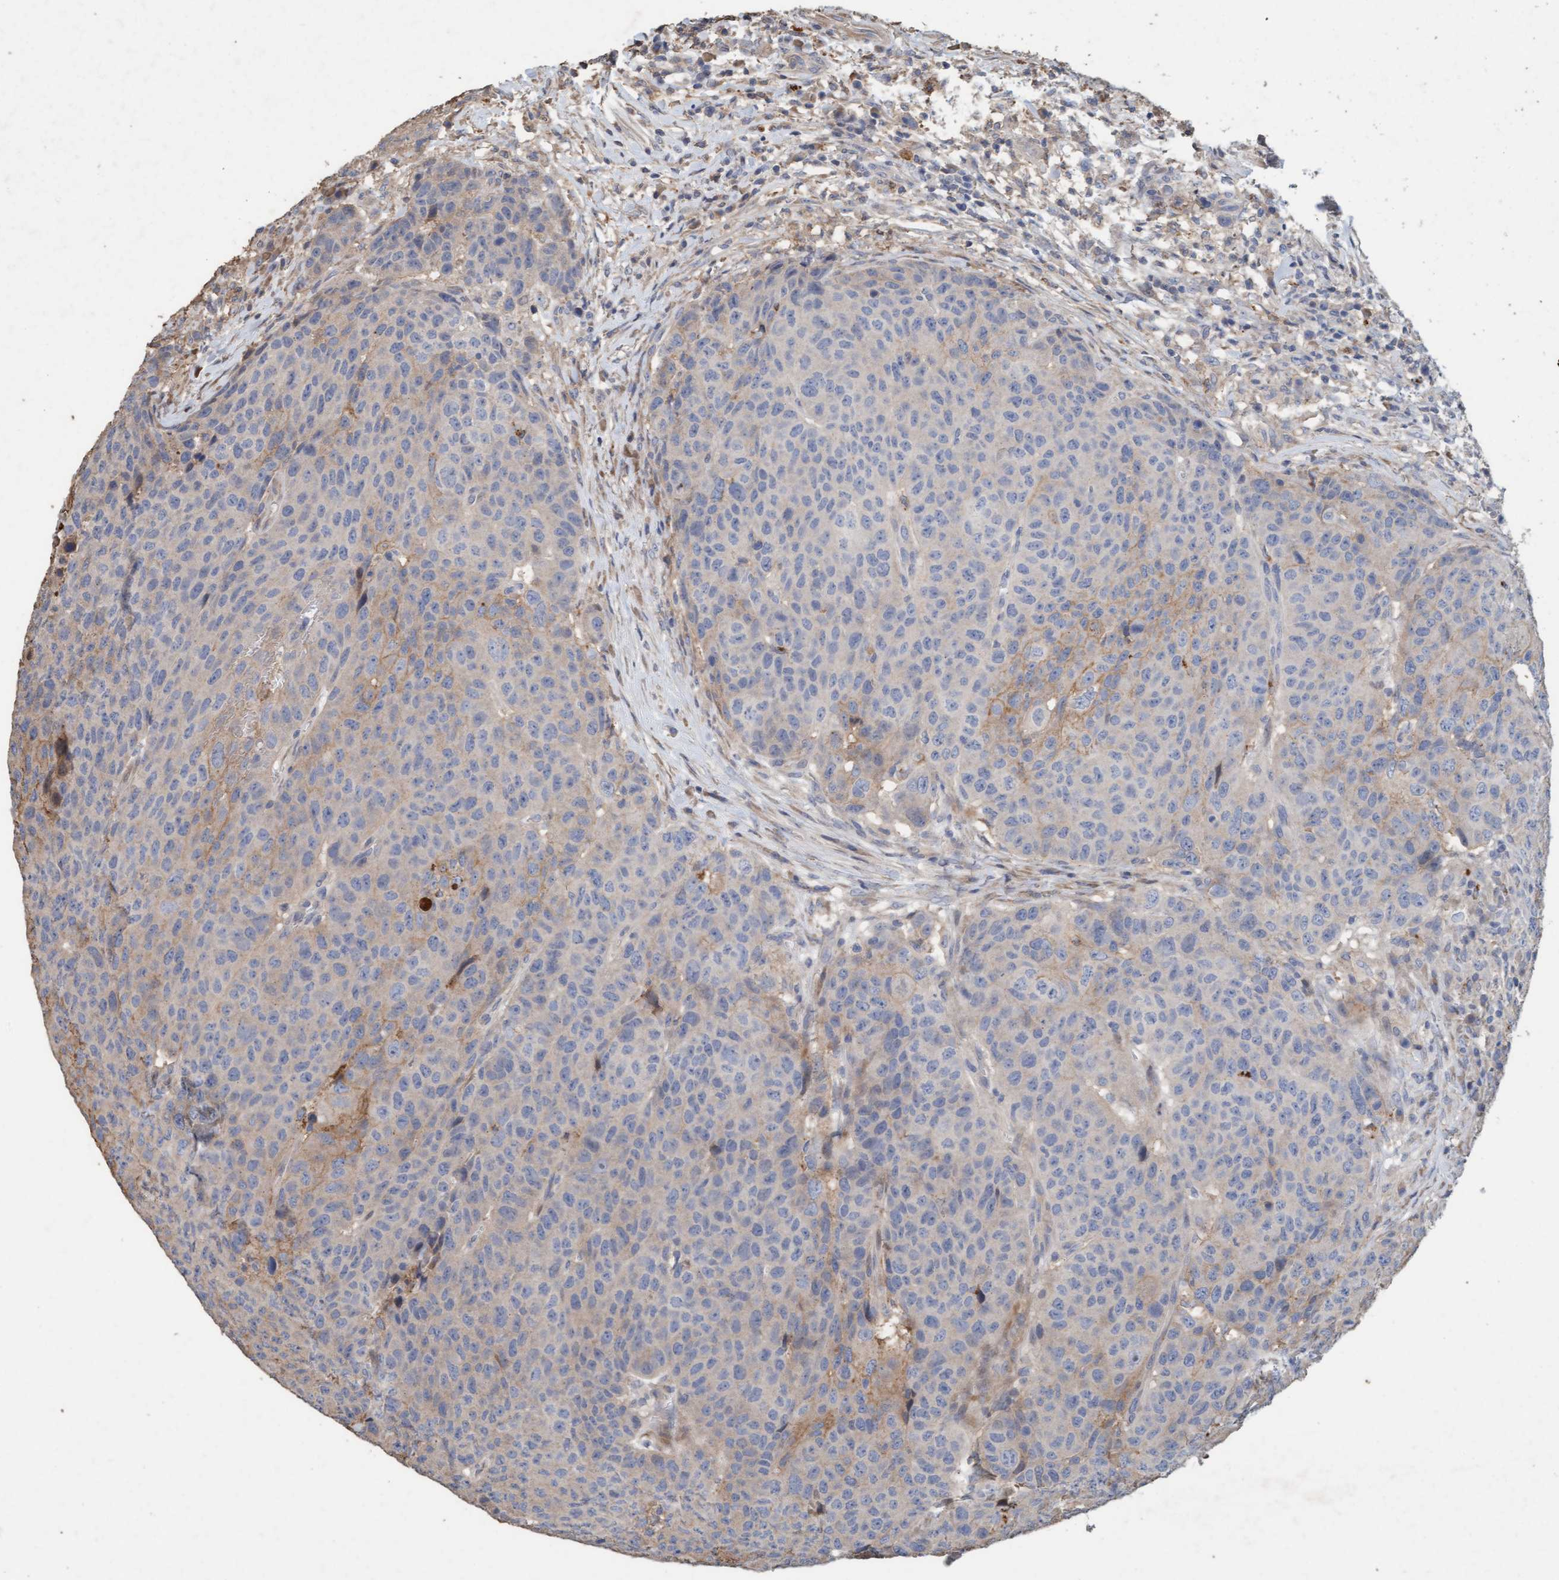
{"staining": {"intensity": "negative", "quantity": "none", "location": "none"}, "tissue": "head and neck cancer", "cell_type": "Tumor cells", "image_type": "cancer", "snomed": [{"axis": "morphology", "description": "Squamous cell carcinoma, NOS"}, {"axis": "topography", "description": "Head-Neck"}], "caption": "This is an immunohistochemistry image of head and neck squamous cell carcinoma. There is no positivity in tumor cells.", "gene": "LONRF1", "patient": {"sex": "male", "age": 66}}